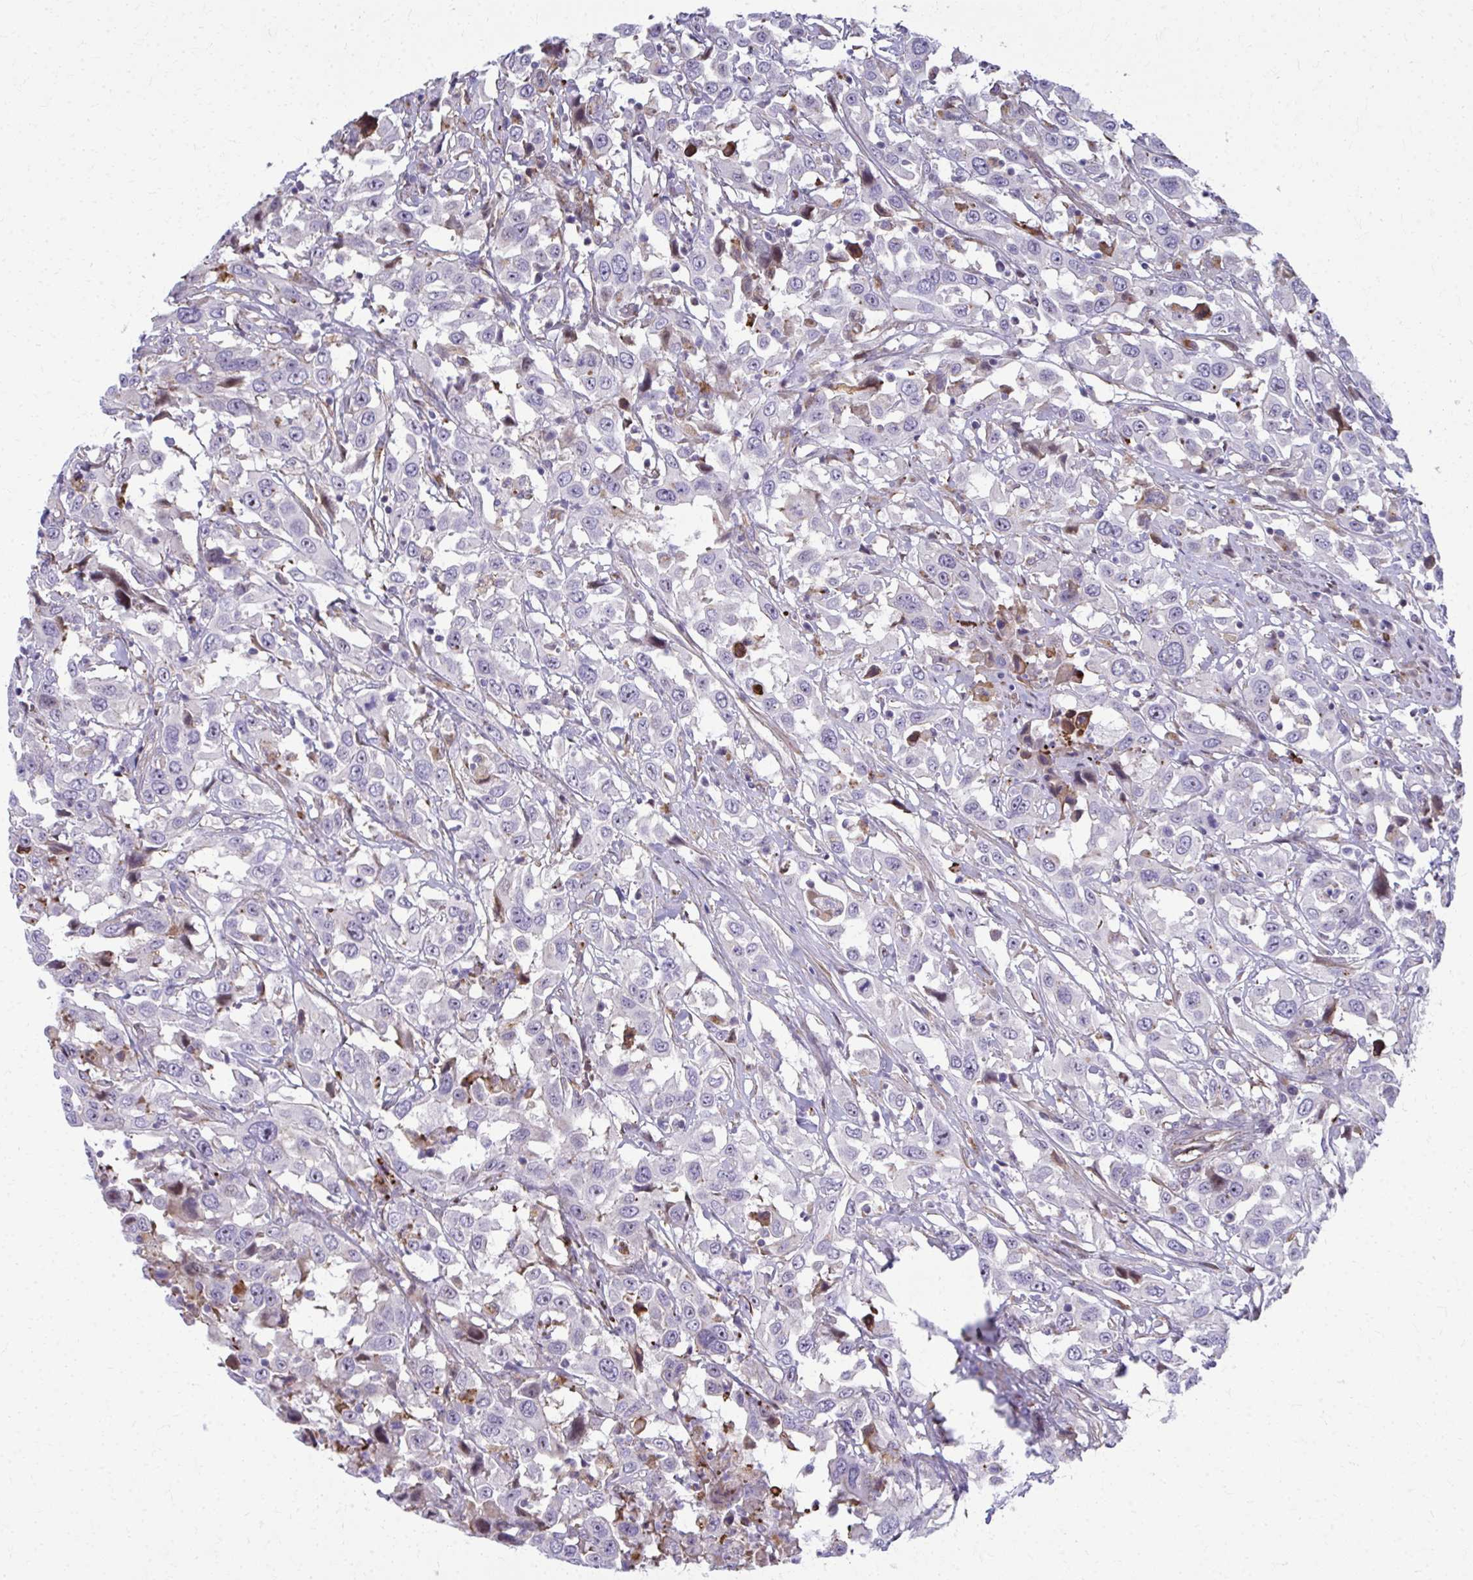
{"staining": {"intensity": "negative", "quantity": "none", "location": "none"}, "tissue": "urothelial cancer", "cell_type": "Tumor cells", "image_type": "cancer", "snomed": [{"axis": "morphology", "description": "Urothelial carcinoma, High grade"}, {"axis": "topography", "description": "Urinary bladder"}], "caption": "An immunohistochemistry image of urothelial cancer is shown. There is no staining in tumor cells of urothelial cancer. (DAB (3,3'-diaminobenzidine) IHC visualized using brightfield microscopy, high magnification).", "gene": "LRRC4B", "patient": {"sex": "male", "age": 61}}